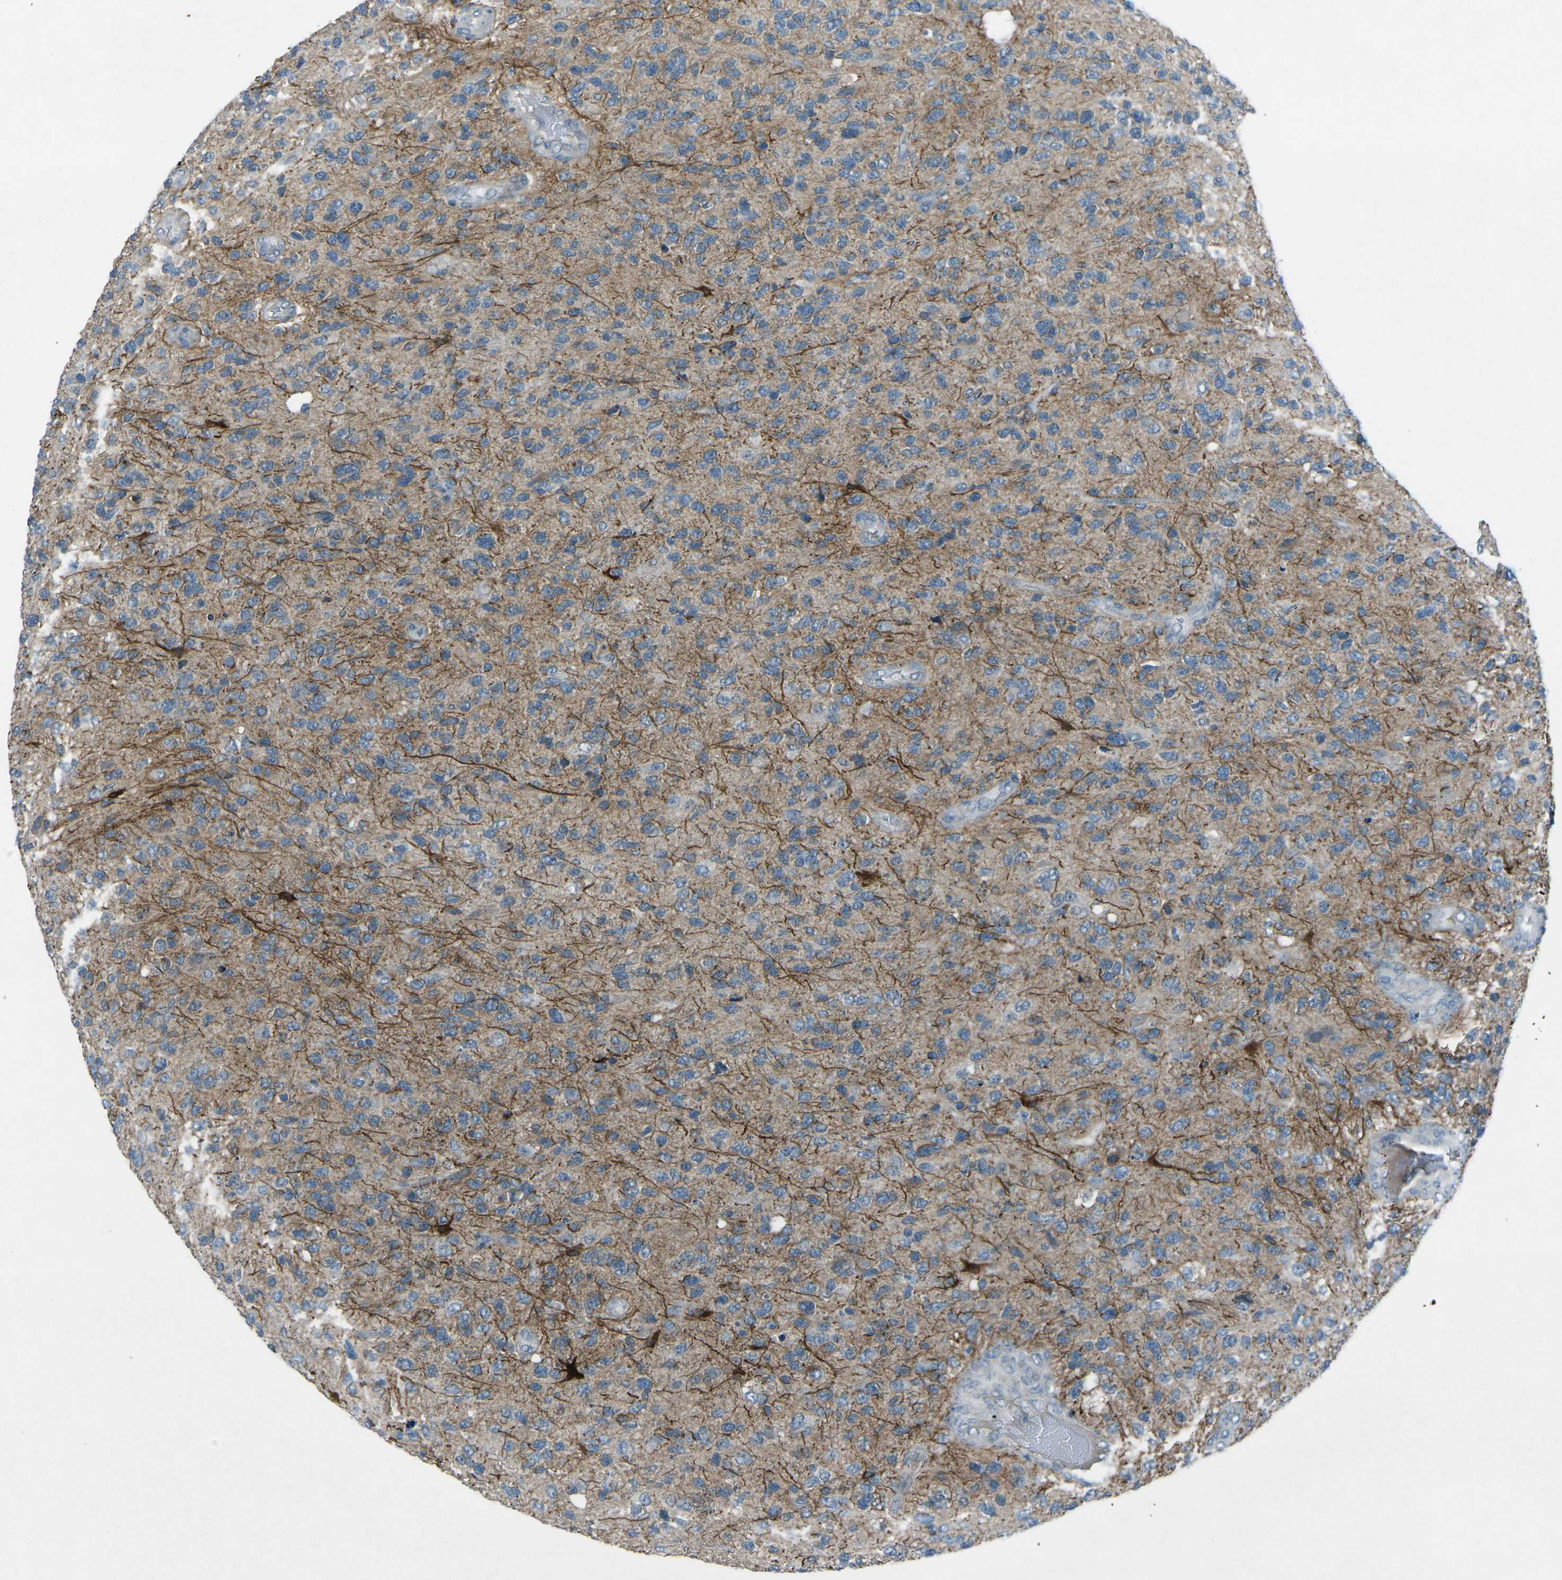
{"staining": {"intensity": "moderate", "quantity": "25%-75%", "location": "cytoplasmic/membranous"}, "tissue": "glioma", "cell_type": "Tumor cells", "image_type": "cancer", "snomed": [{"axis": "morphology", "description": "Glioma, malignant, High grade"}, {"axis": "topography", "description": "Brain"}], "caption": "This photomicrograph demonstrates immunohistochemistry staining of human malignant glioma (high-grade), with medium moderate cytoplasmic/membranous expression in approximately 25%-75% of tumor cells.", "gene": "PRKCA", "patient": {"sex": "female", "age": 58}}